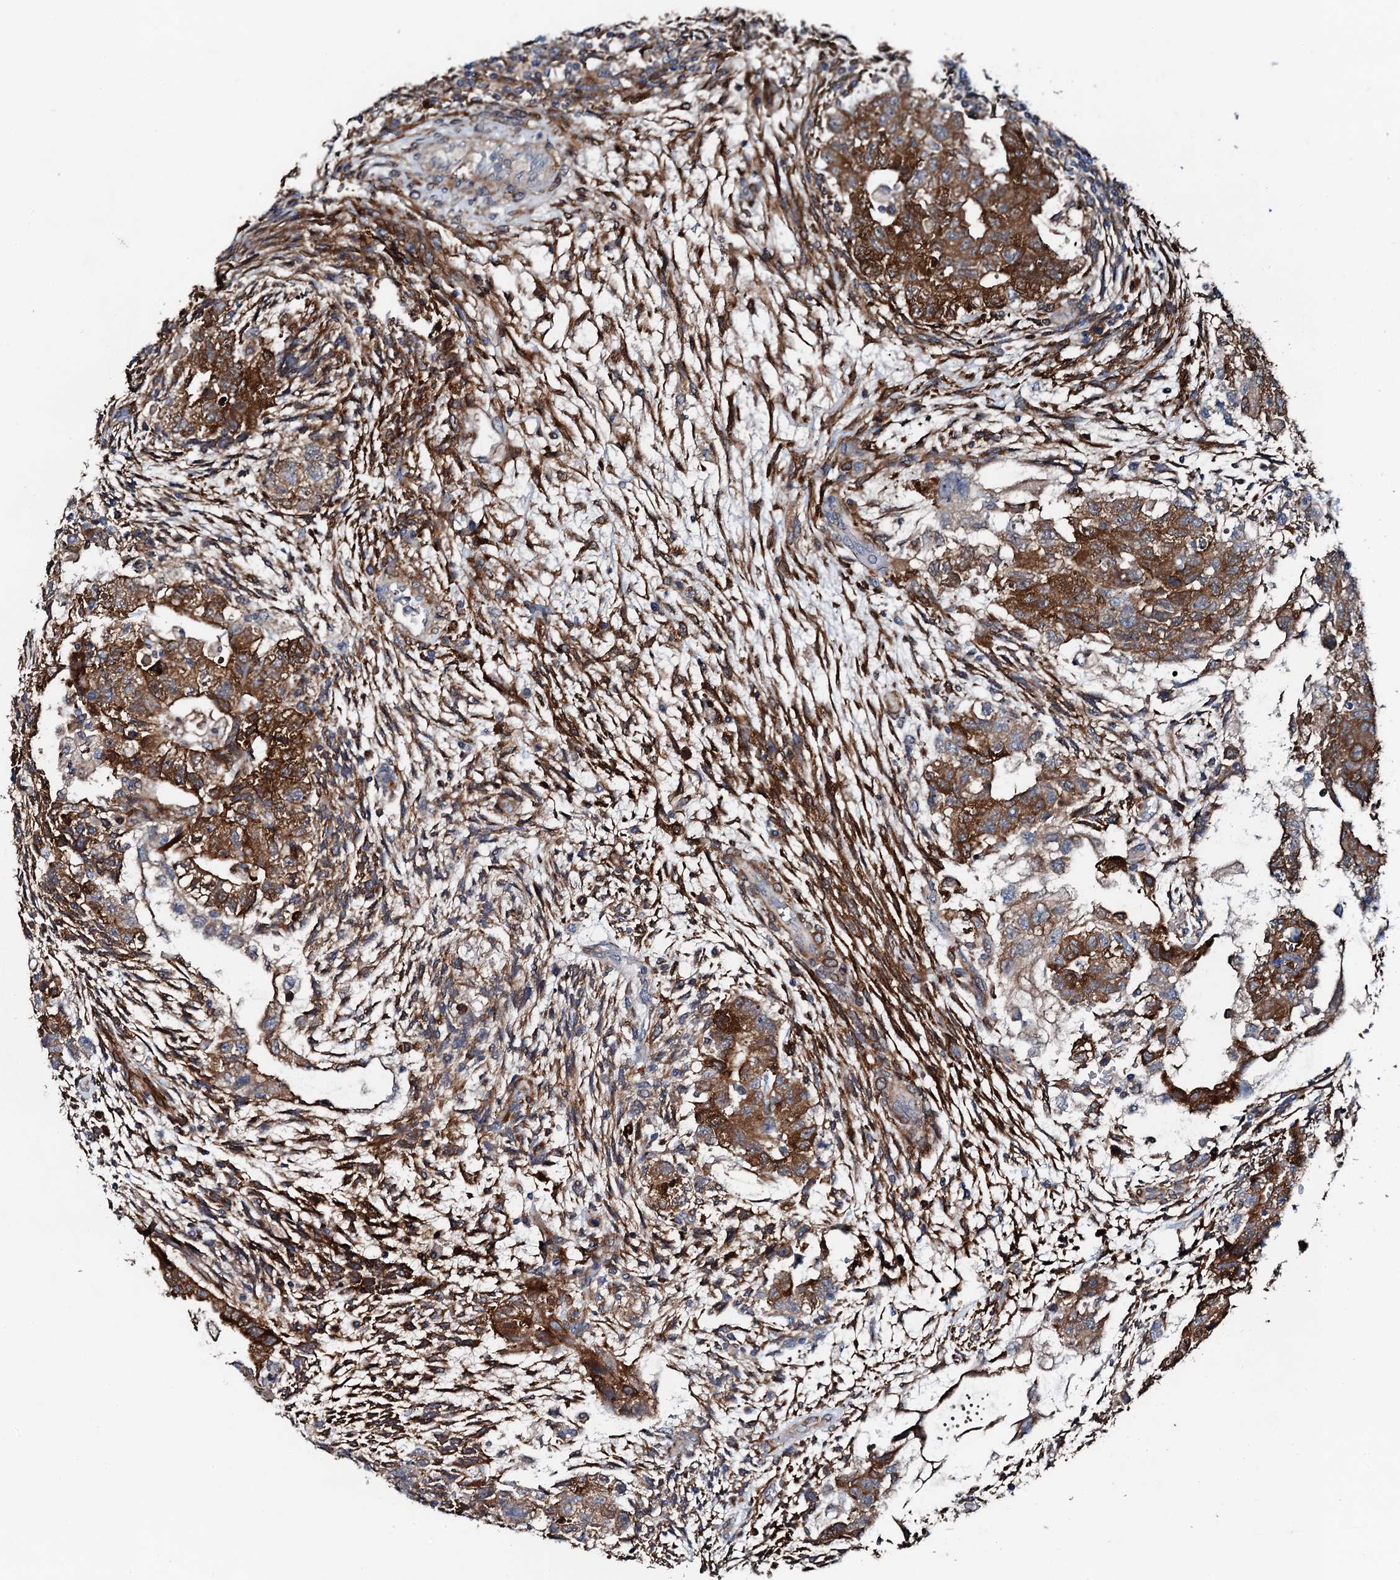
{"staining": {"intensity": "strong", "quantity": ">75%", "location": "cytoplasmic/membranous"}, "tissue": "testis cancer", "cell_type": "Tumor cells", "image_type": "cancer", "snomed": [{"axis": "morphology", "description": "Carcinoma, Embryonal, NOS"}, {"axis": "topography", "description": "Testis"}], "caption": "Human testis cancer (embryonal carcinoma) stained with a protein marker reveals strong staining in tumor cells.", "gene": "GFOD2", "patient": {"sex": "male", "age": 36}}